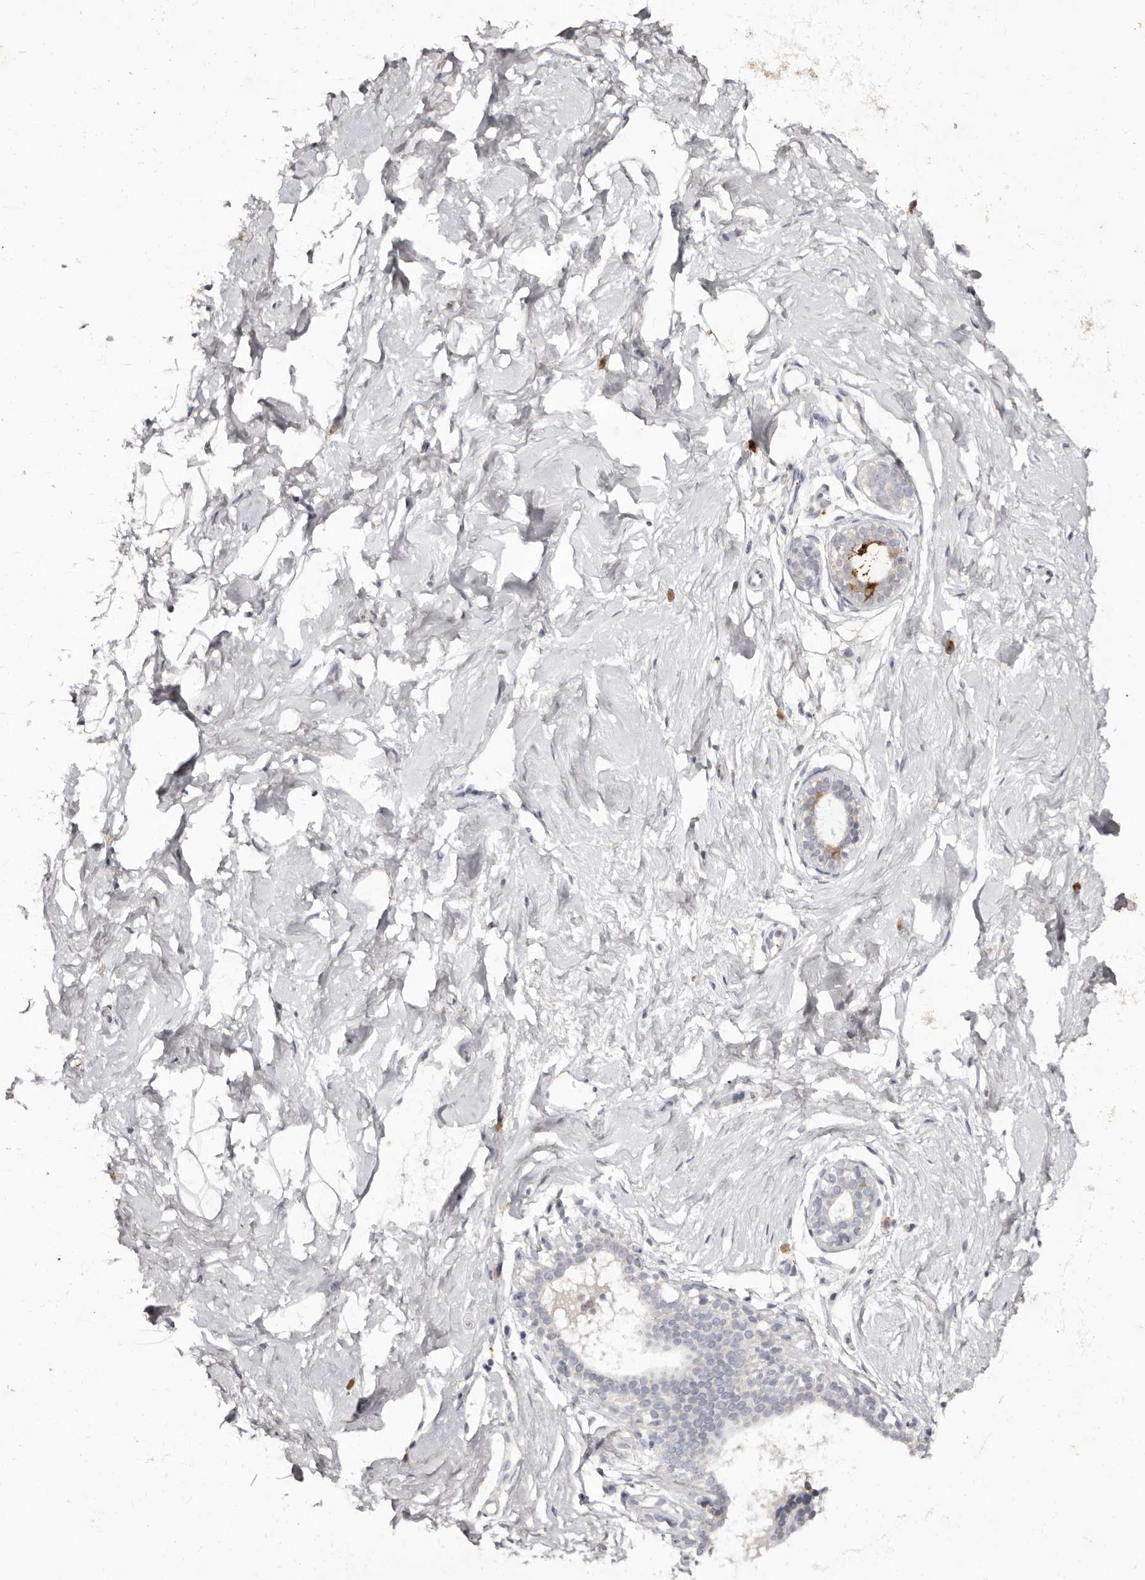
{"staining": {"intensity": "negative", "quantity": "none", "location": "none"}, "tissue": "breast", "cell_type": "Adipocytes", "image_type": "normal", "snomed": [{"axis": "morphology", "description": "Normal tissue, NOS"}, {"axis": "morphology", "description": "Adenoma, NOS"}, {"axis": "topography", "description": "Breast"}], "caption": "Micrograph shows no protein positivity in adipocytes of unremarkable breast. Nuclei are stained in blue.", "gene": "SCUBE2", "patient": {"sex": "female", "age": 23}}